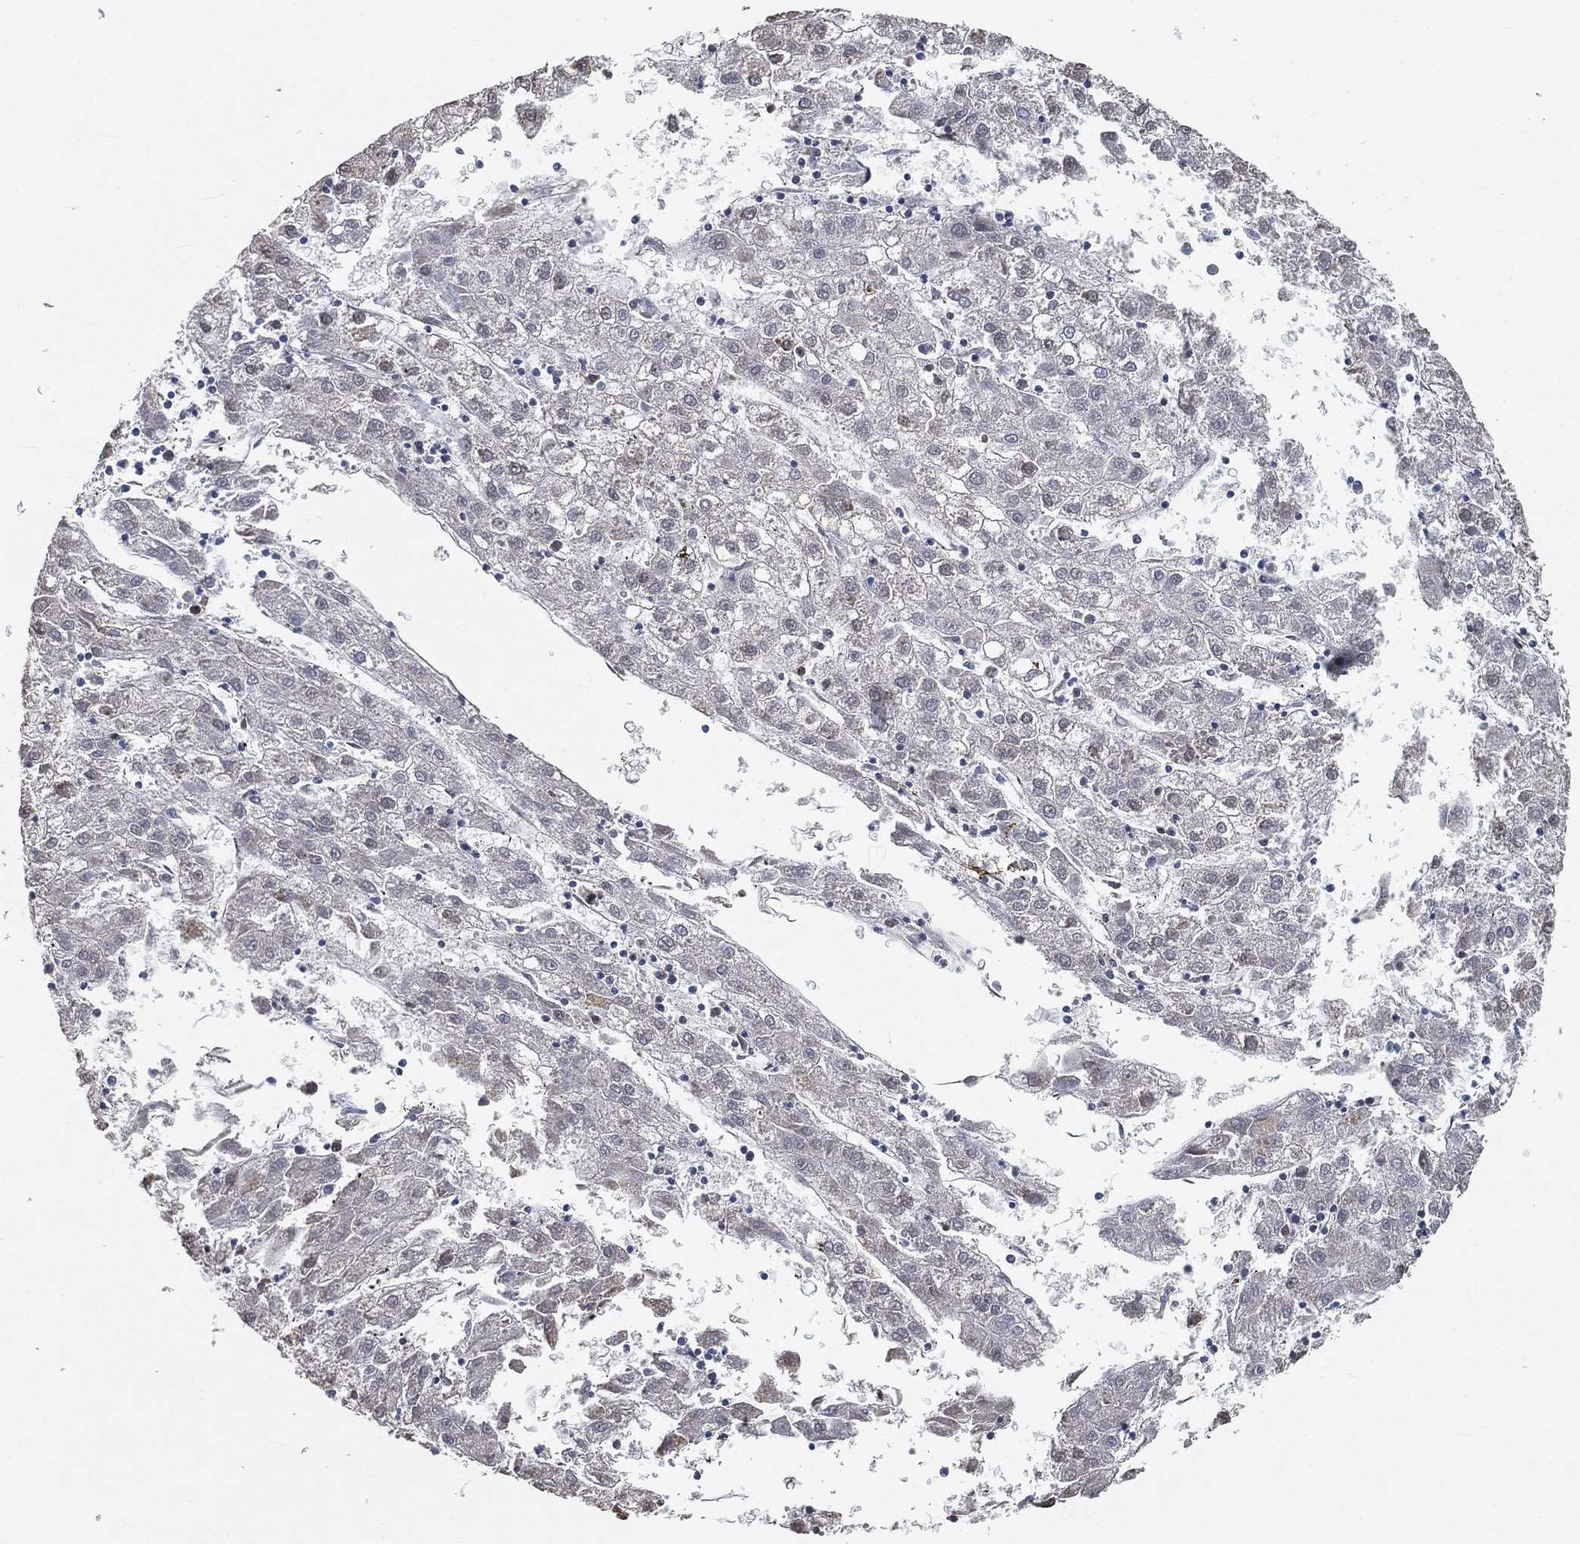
{"staining": {"intensity": "negative", "quantity": "none", "location": "none"}, "tissue": "liver cancer", "cell_type": "Tumor cells", "image_type": "cancer", "snomed": [{"axis": "morphology", "description": "Carcinoma, Hepatocellular, NOS"}, {"axis": "topography", "description": "Liver"}], "caption": "This is an immunohistochemistry micrograph of hepatocellular carcinoma (liver). There is no expression in tumor cells.", "gene": "YLPM1", "patient": {"sex": "male", "age": 72}}